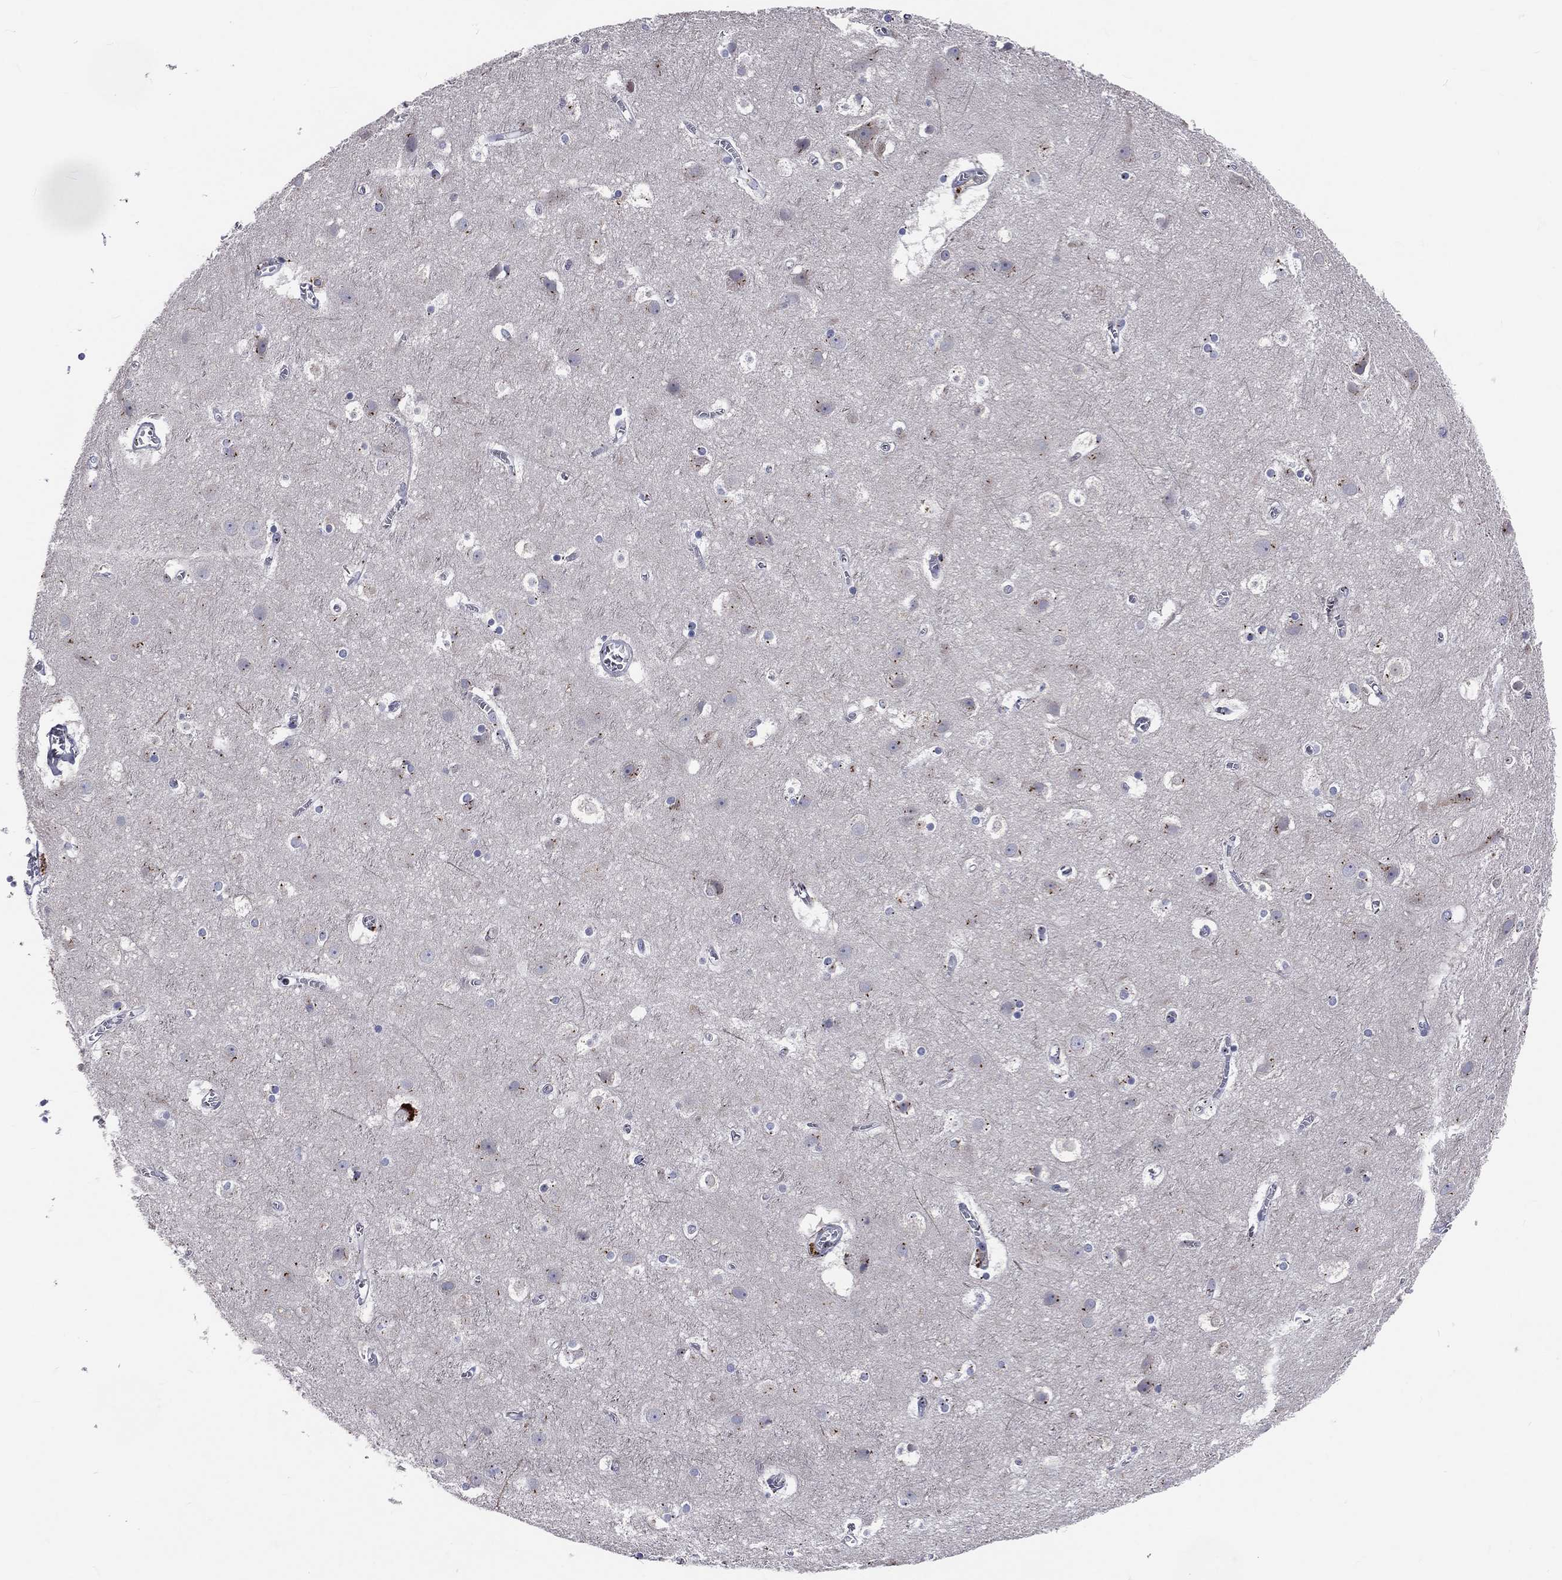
{"staining": {"intensity": "negative", "quantity": "none", "location": "none"}, "tissue": "cerebral cortex", "cell_type": "Endothelial cells", "image_type": "normal", "snomed": [{"axis": "morphology", "description": "Normal tissue, NOS"}, {"axis": "topography", "description": "Cerebral cortex"}], "caption": "High power microscopy histopathology image of an IHC histopathology image of benign cerebral cortex, revealing no significant positivity in endothelial cells.", "gene": "CROCC", "patient": {"sex": "male", "age": 59}}